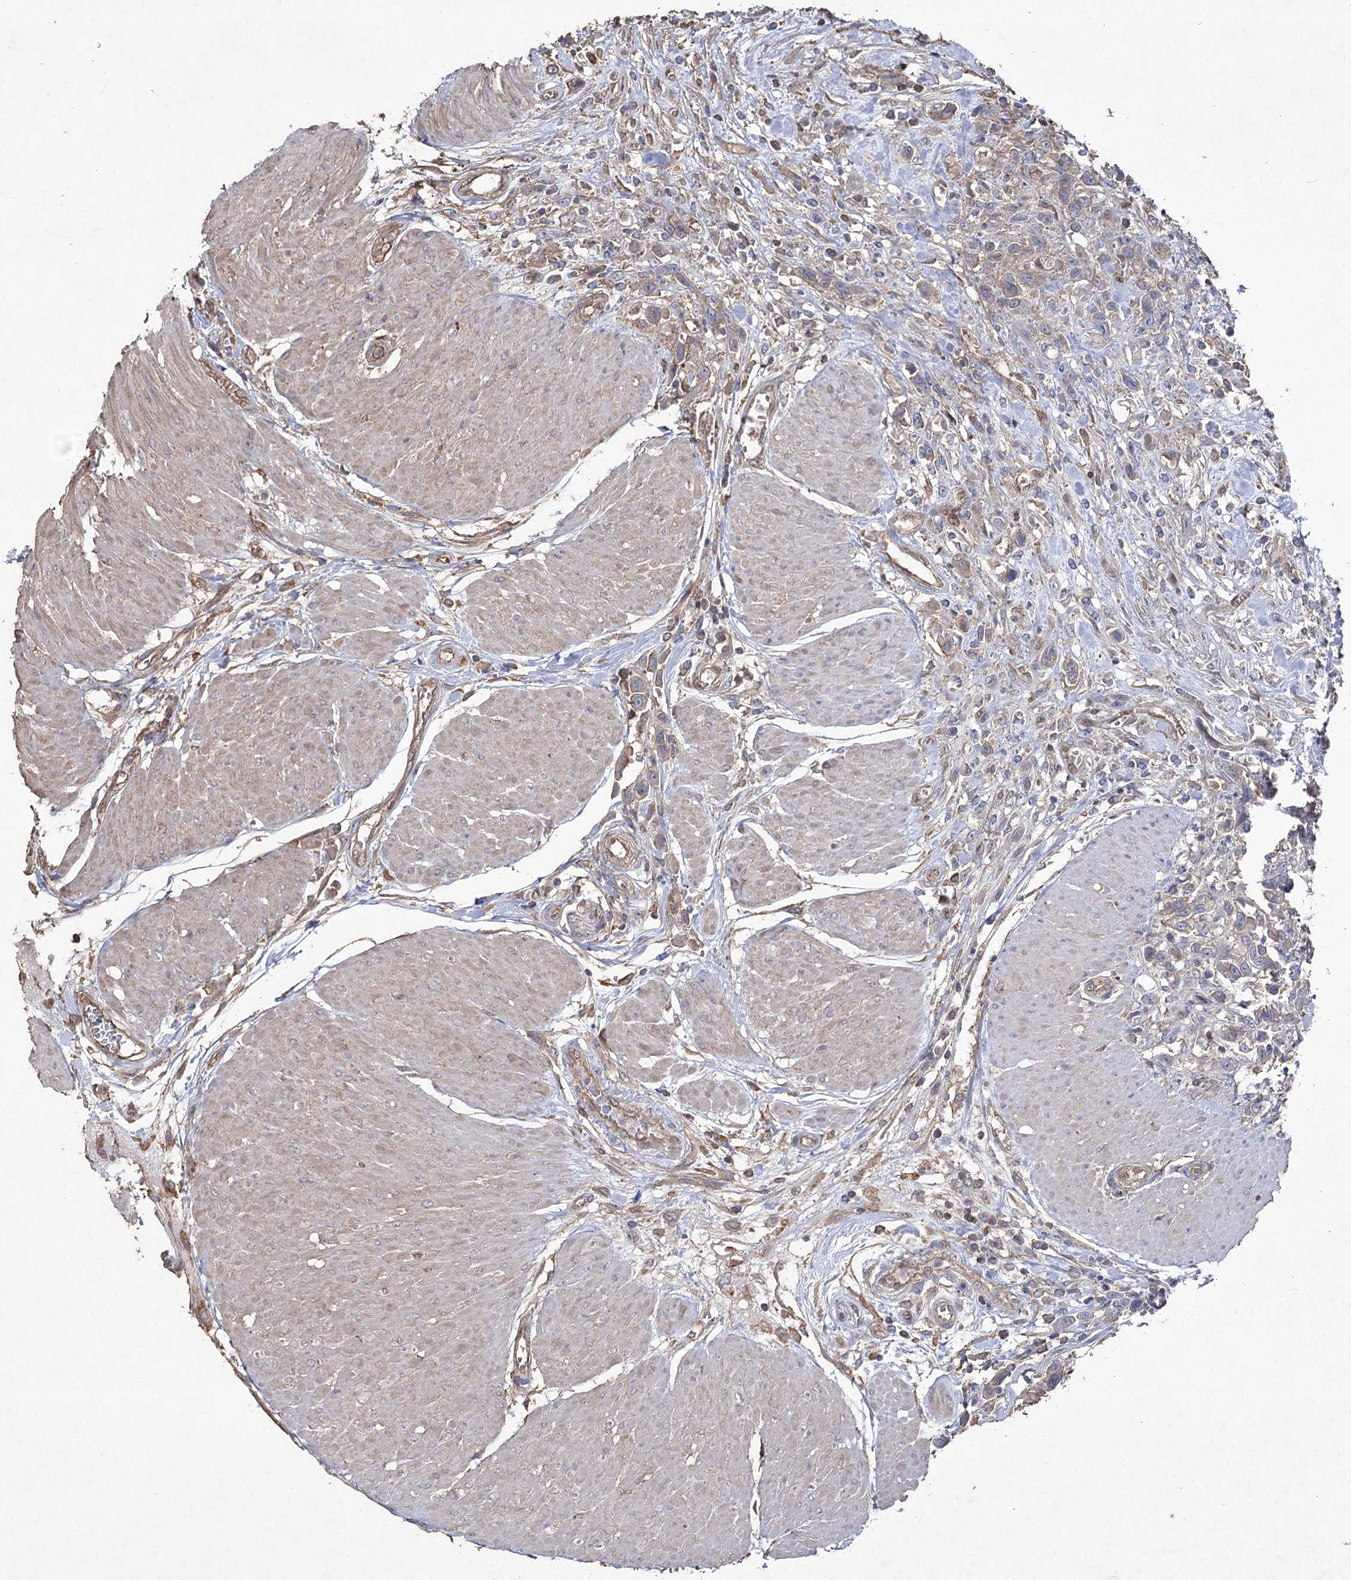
{"staining": {"intensity": "weak", "quantity": "<25%", "location": "cytoplasmic/membranous"}, "tissue": "urothelial cancer", "cell_type": "Tumor cells", "image_type": "cancer", "snomed": [{"axis": "morphology", "description": "Urothelial carcinoma, High grade"}, {"axis": "topography", "description": "Urinary bladder"}], "caption": "This micrograph is of urothelial cancer stained with IHC to label a protein in brown with the nuclei are counter-stained blue. There is no staining in tumor cells.", "gene": "FAM13B", "patient": {"sex": "male", "age": 50}}